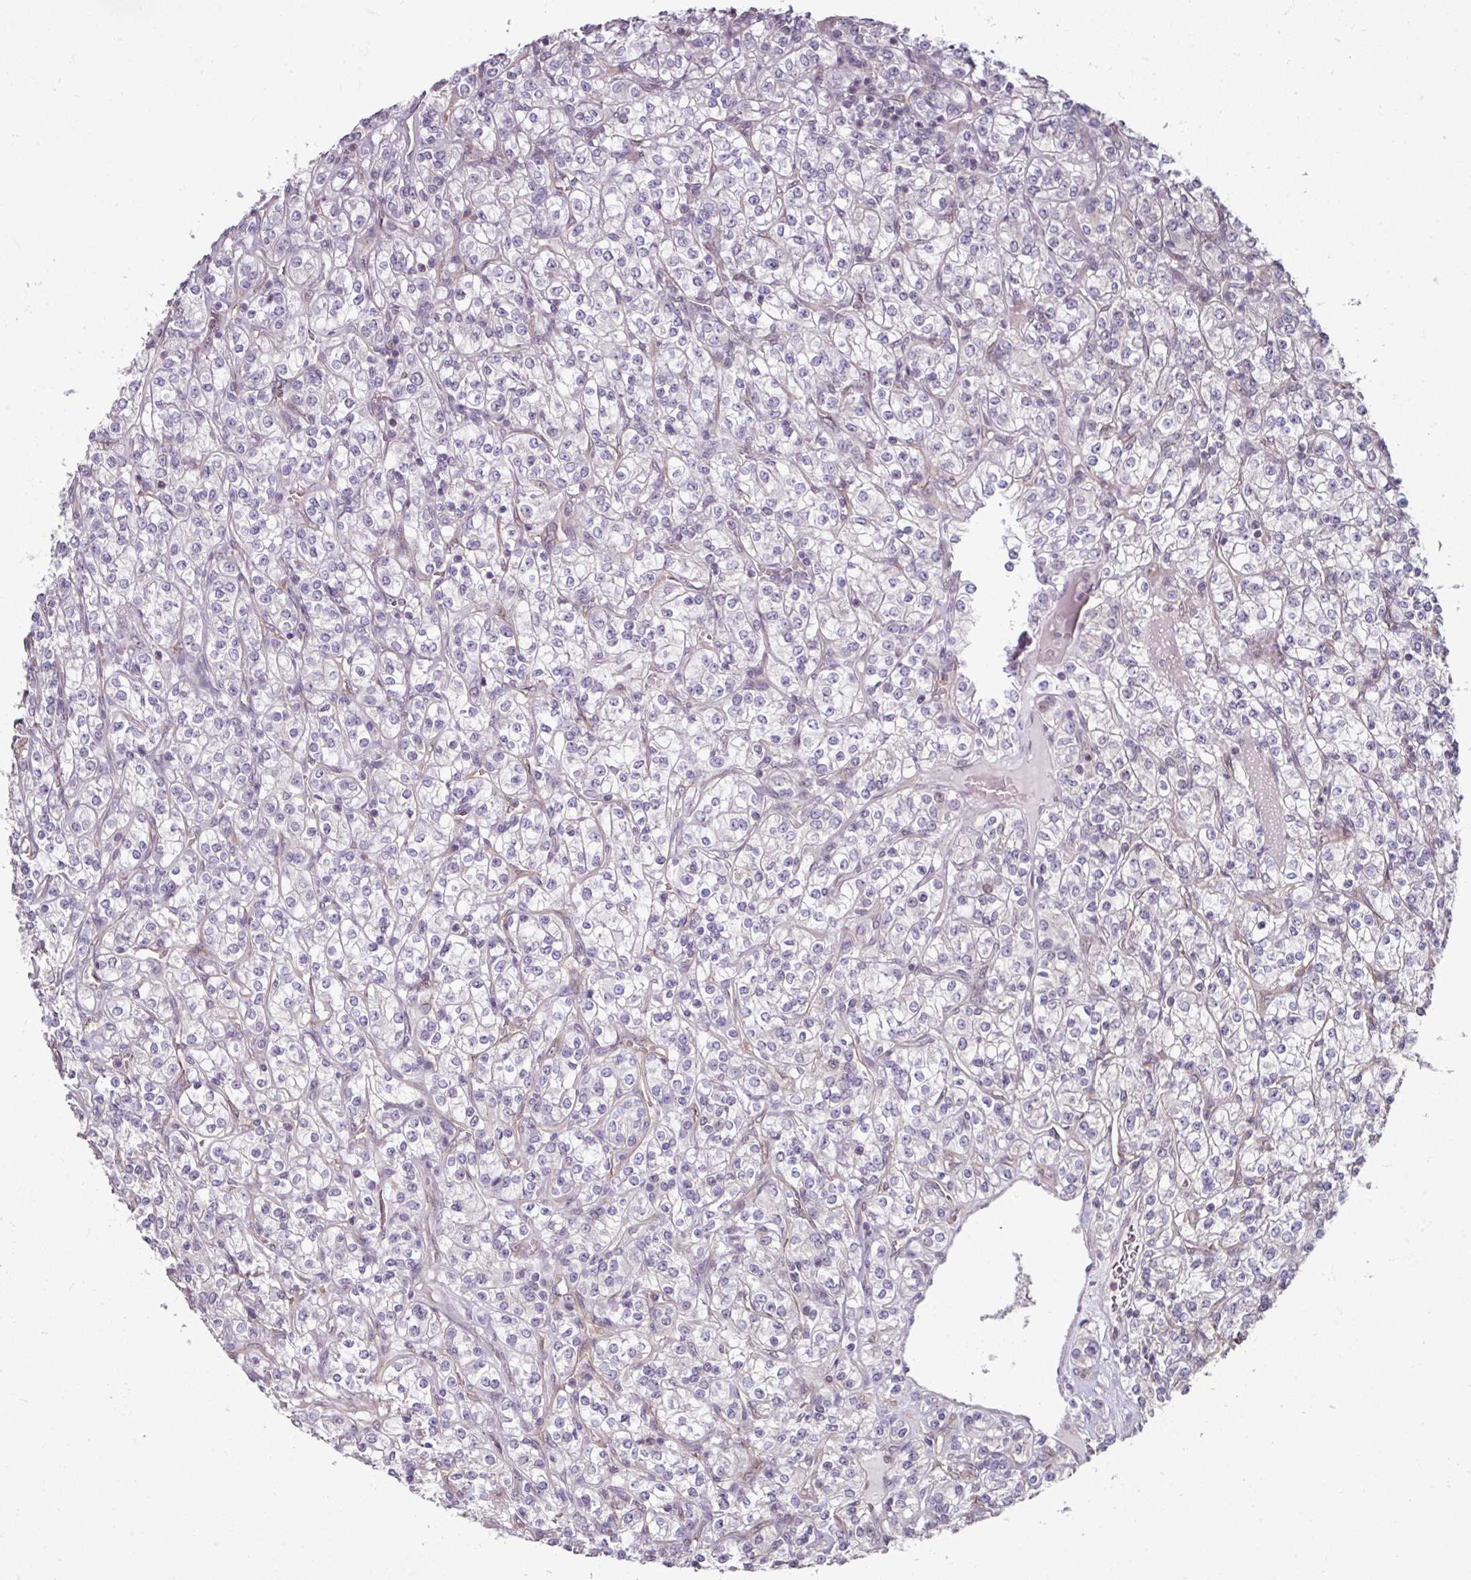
{"staining": {"intensity": "negative", "quantity": "none", "location": "none"}, "tissue": "renal cancer", "cell_type": "Tumor cells", "image_type": "cancer", "snomed": [{"axis": "morphology", "description": "Adenocarcinoma, NOS"}, {"axis": "topography", "description": "Kidney"}], "caption": "There is no significant expression in tumor cells of renal cancer (adenocarcinoma).", "gene": "C19orf33", "patient": {"sex": "male", "age": 77}}